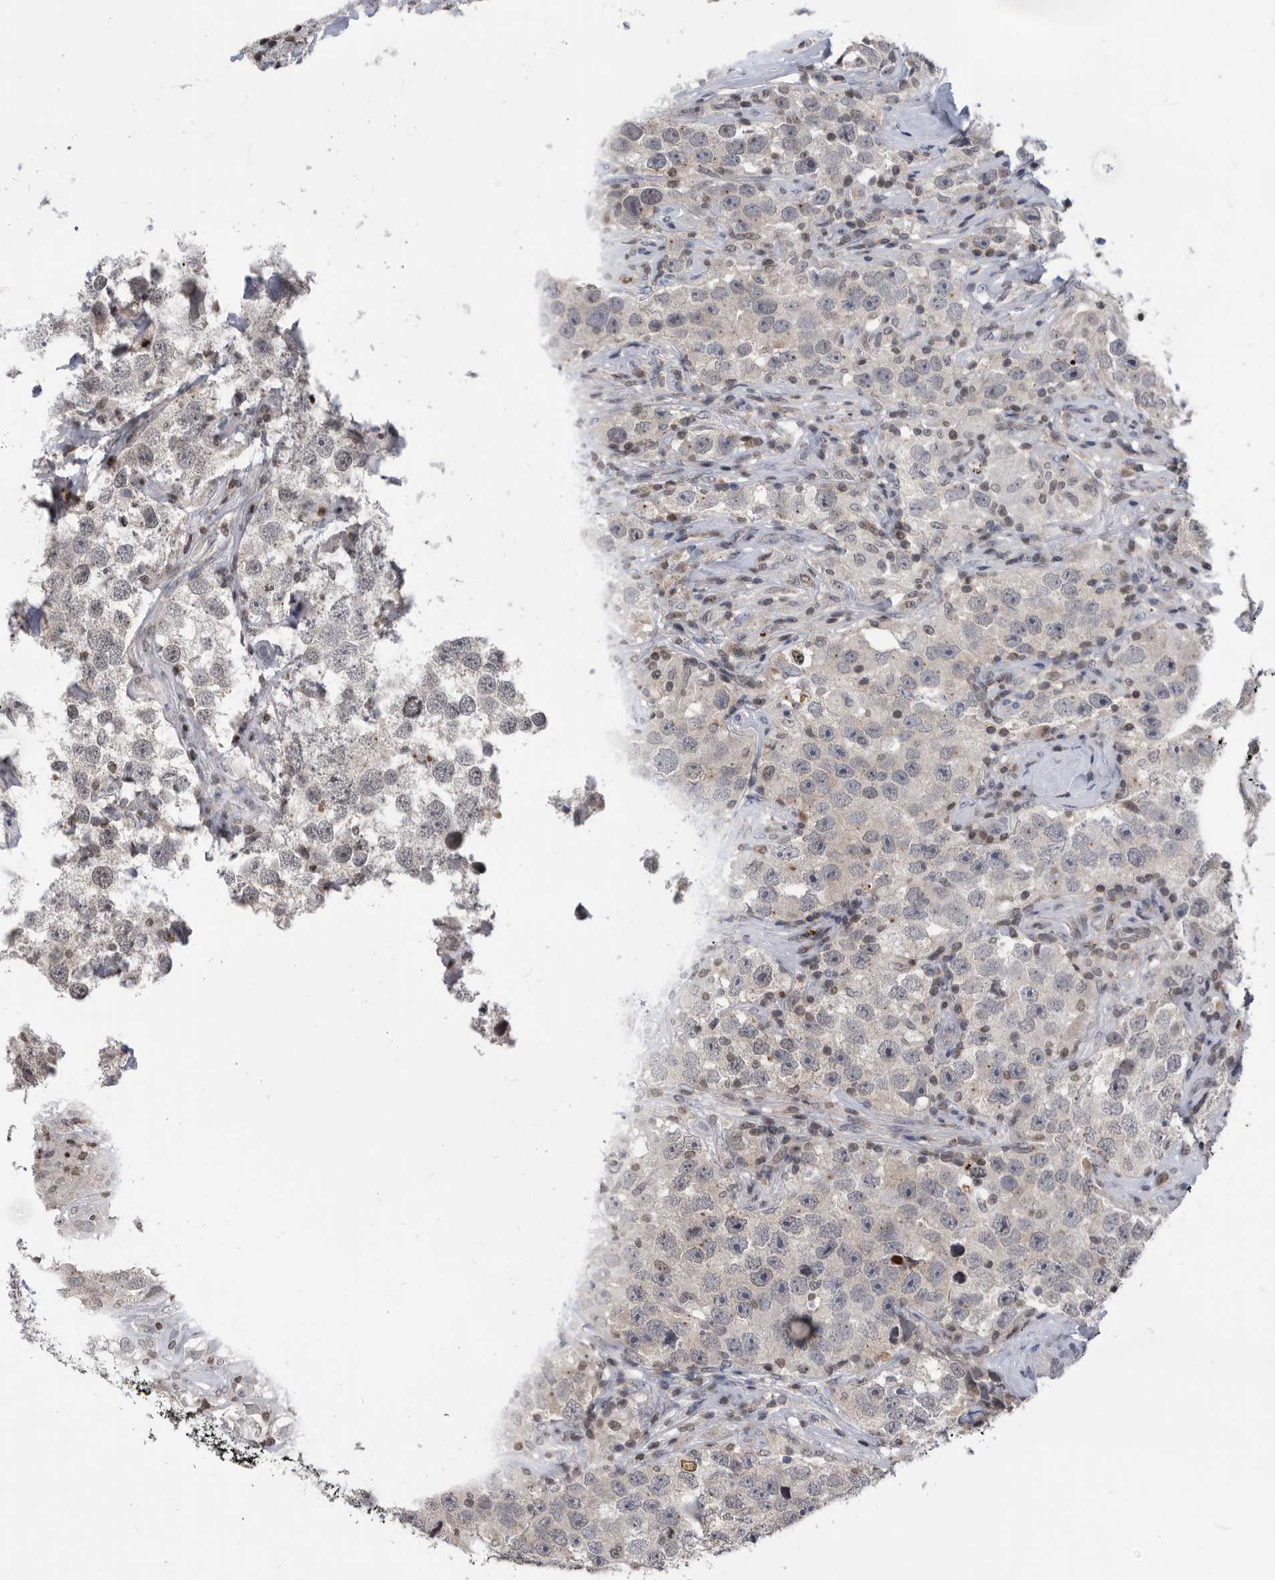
{"staining": {"intensity": "weak", "quantity": "<25%", "location": "nuclear"}, "tissue": "testis cancer", "cell_type": "Tumor cells", "image_type": "cancer", "snomed": [{"axis": "morphology", "description": "Seminoma, NOS"}, {"axis": "topography", "description": "Testis"}], "caption": "There is no significant positivity in tumor cells of seminoma (testis). The staining was performed using DAB (3,3'-diaminobenzidine) to visualize the protein expression in brown, while the nuclei were stained in blue with hematoxylin (Magnification: 20x).", "gene": "TSTD1", "patient": {"sex": "male", "age": 49}}